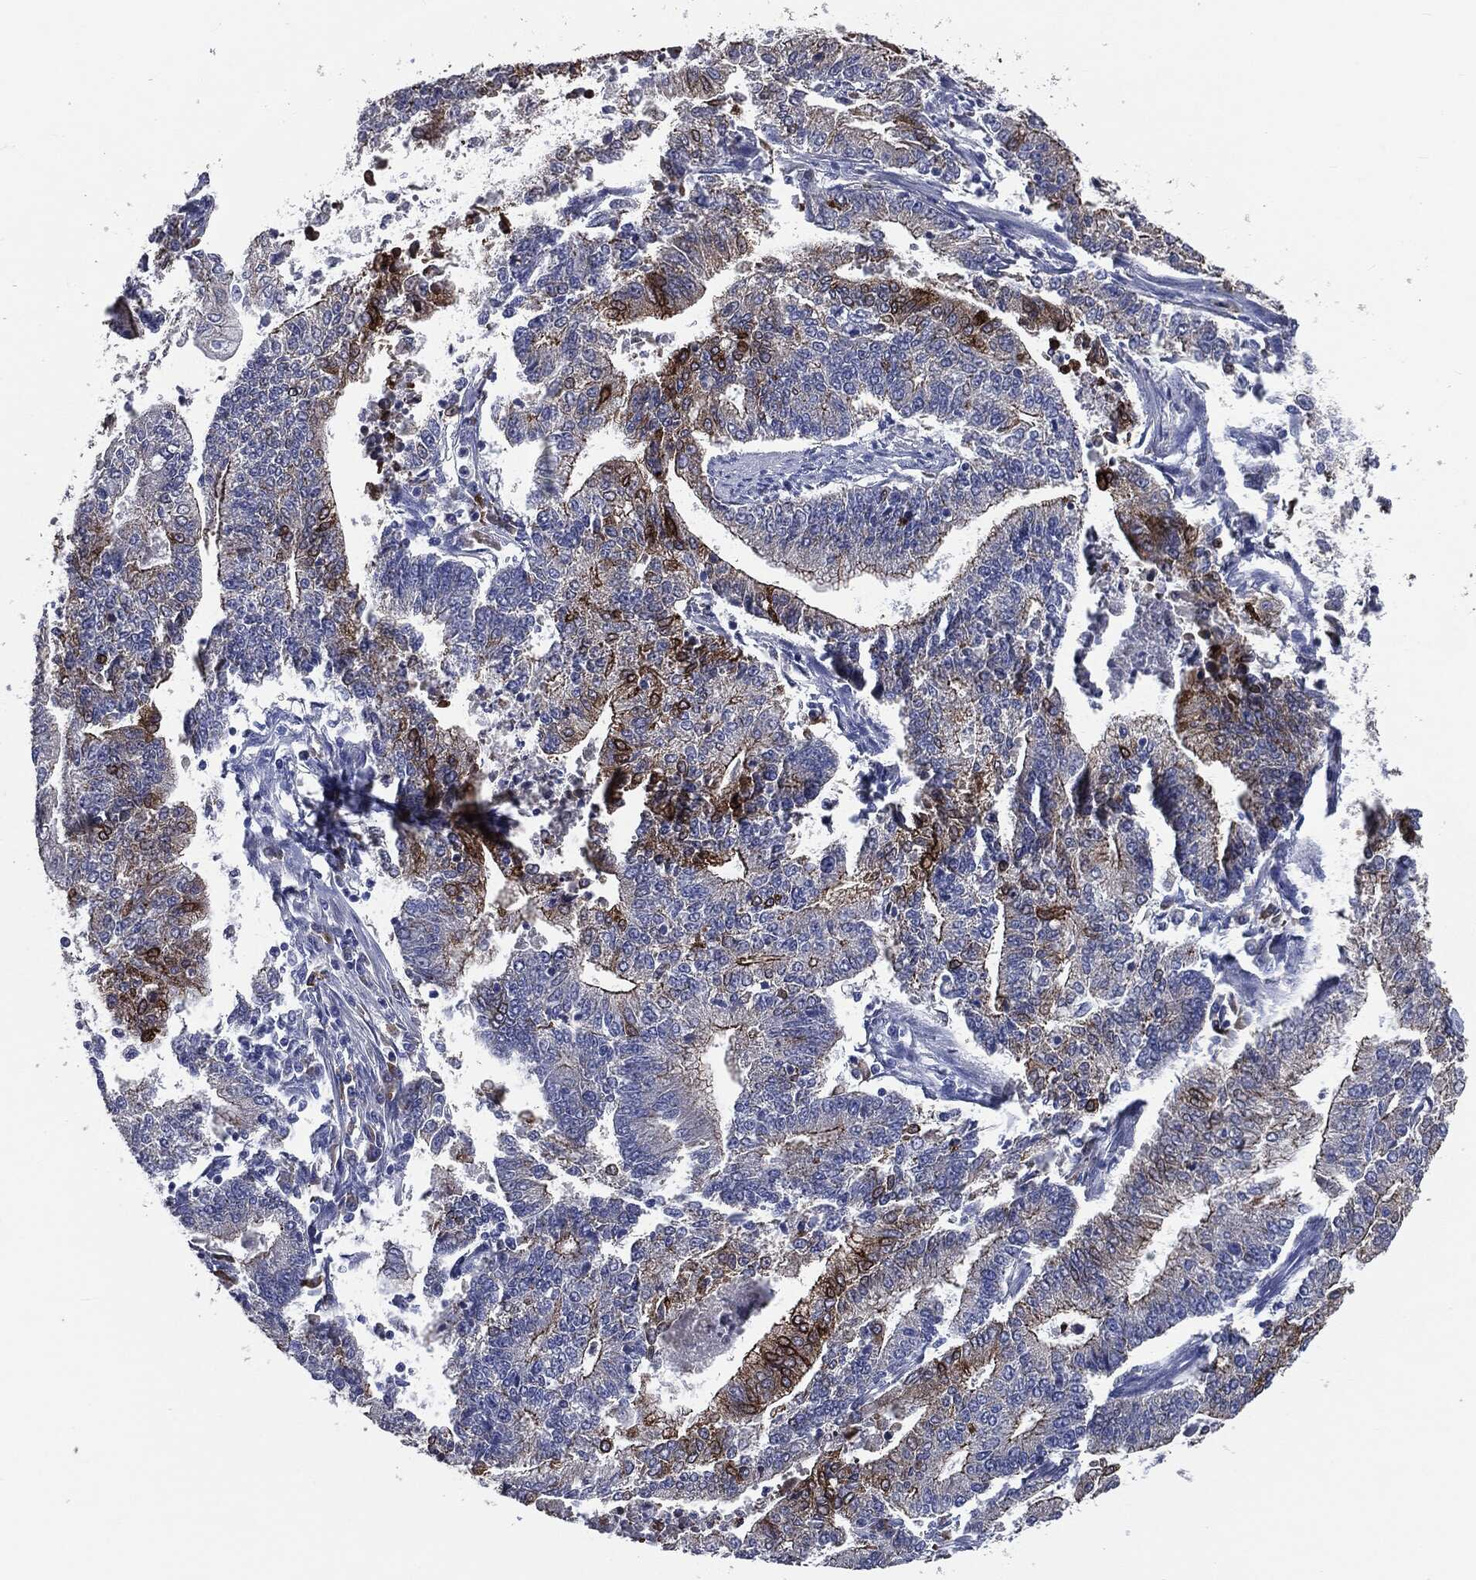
{"staining": {"intensity": "strong", "quantity": "<25%", "location": "cytoplasmic/membranous"}, "tissue": "endometrial cancer", "cell_type": "Tumor cells", "image_type": "cancer", "snomed": [{"axis": "morphology", "description": "Adenocarcinoma, NOS"}, {"axis": "topography", "description": "Uterus"}, {"axis": "topography", "description": "Endometrium"}], "caption": "Adenocarcinoma (endometrial) stained with a brown dye shows strong cytoplasmic/membranous positive staining in about <25% of tumor cells.", "gene": "PTGS2", "patient": {"sex": "female", "age": 54}}